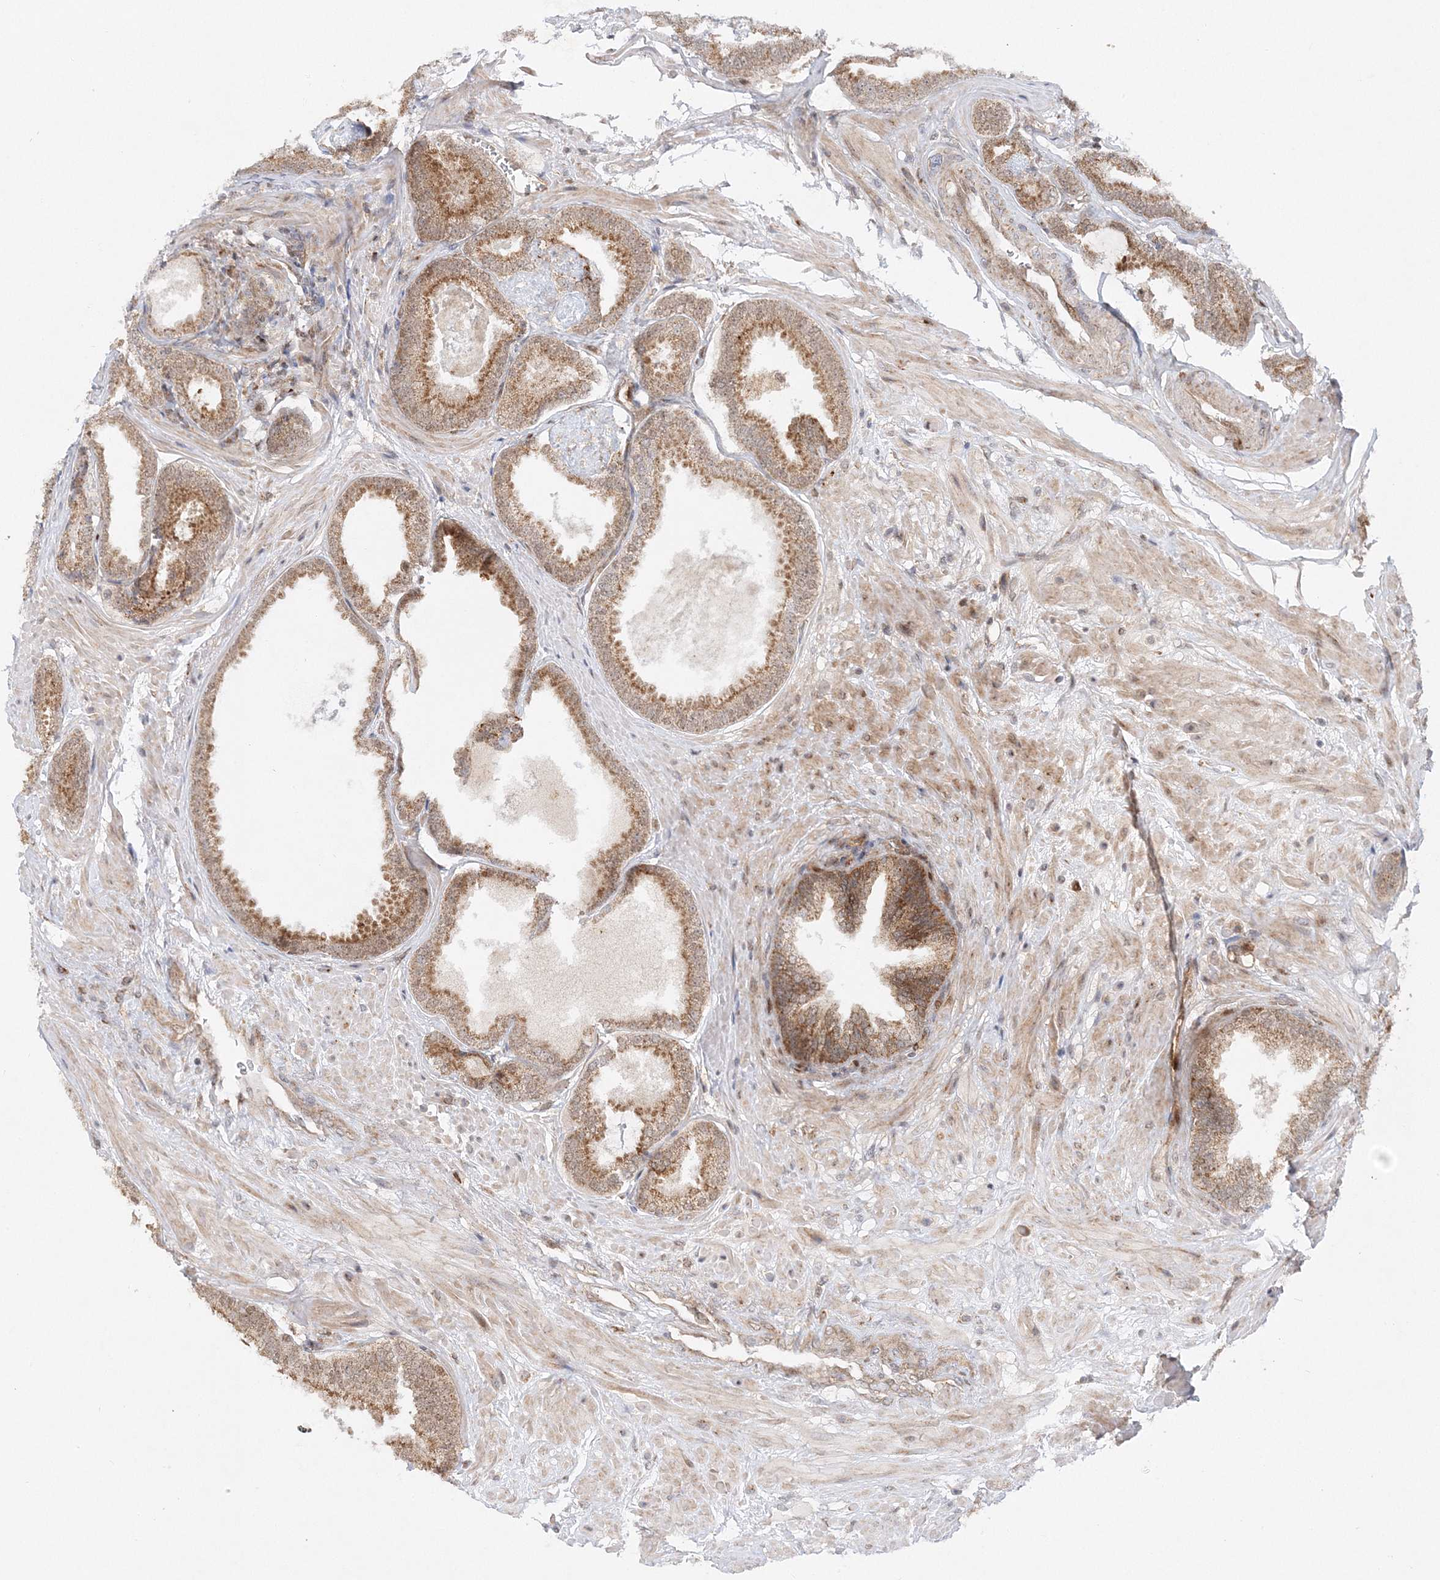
{"staining": {"intensity": "moderate", "quantity": ">75%", "location": "cytoplasmic/membranous"}, "tissue": "prostate cancer", "cell_type": "Tumor cells", "image_type": "cancer", "snomed": [{"axis": "morphology", "description": "Adenocarcinoma, Low grade"}, {"axis": "topography", "description": "Prostate"}], "caption": "Approximately >75% of tumor cells in low-grade adenocarcinoma (prostate) reveal moderate cytoplasmic/membranous protein staining as visualized by brown immunohistochemical staining.", "gene": "RAB11FIP2", "patient": {"sex": "male", "age": 71}}